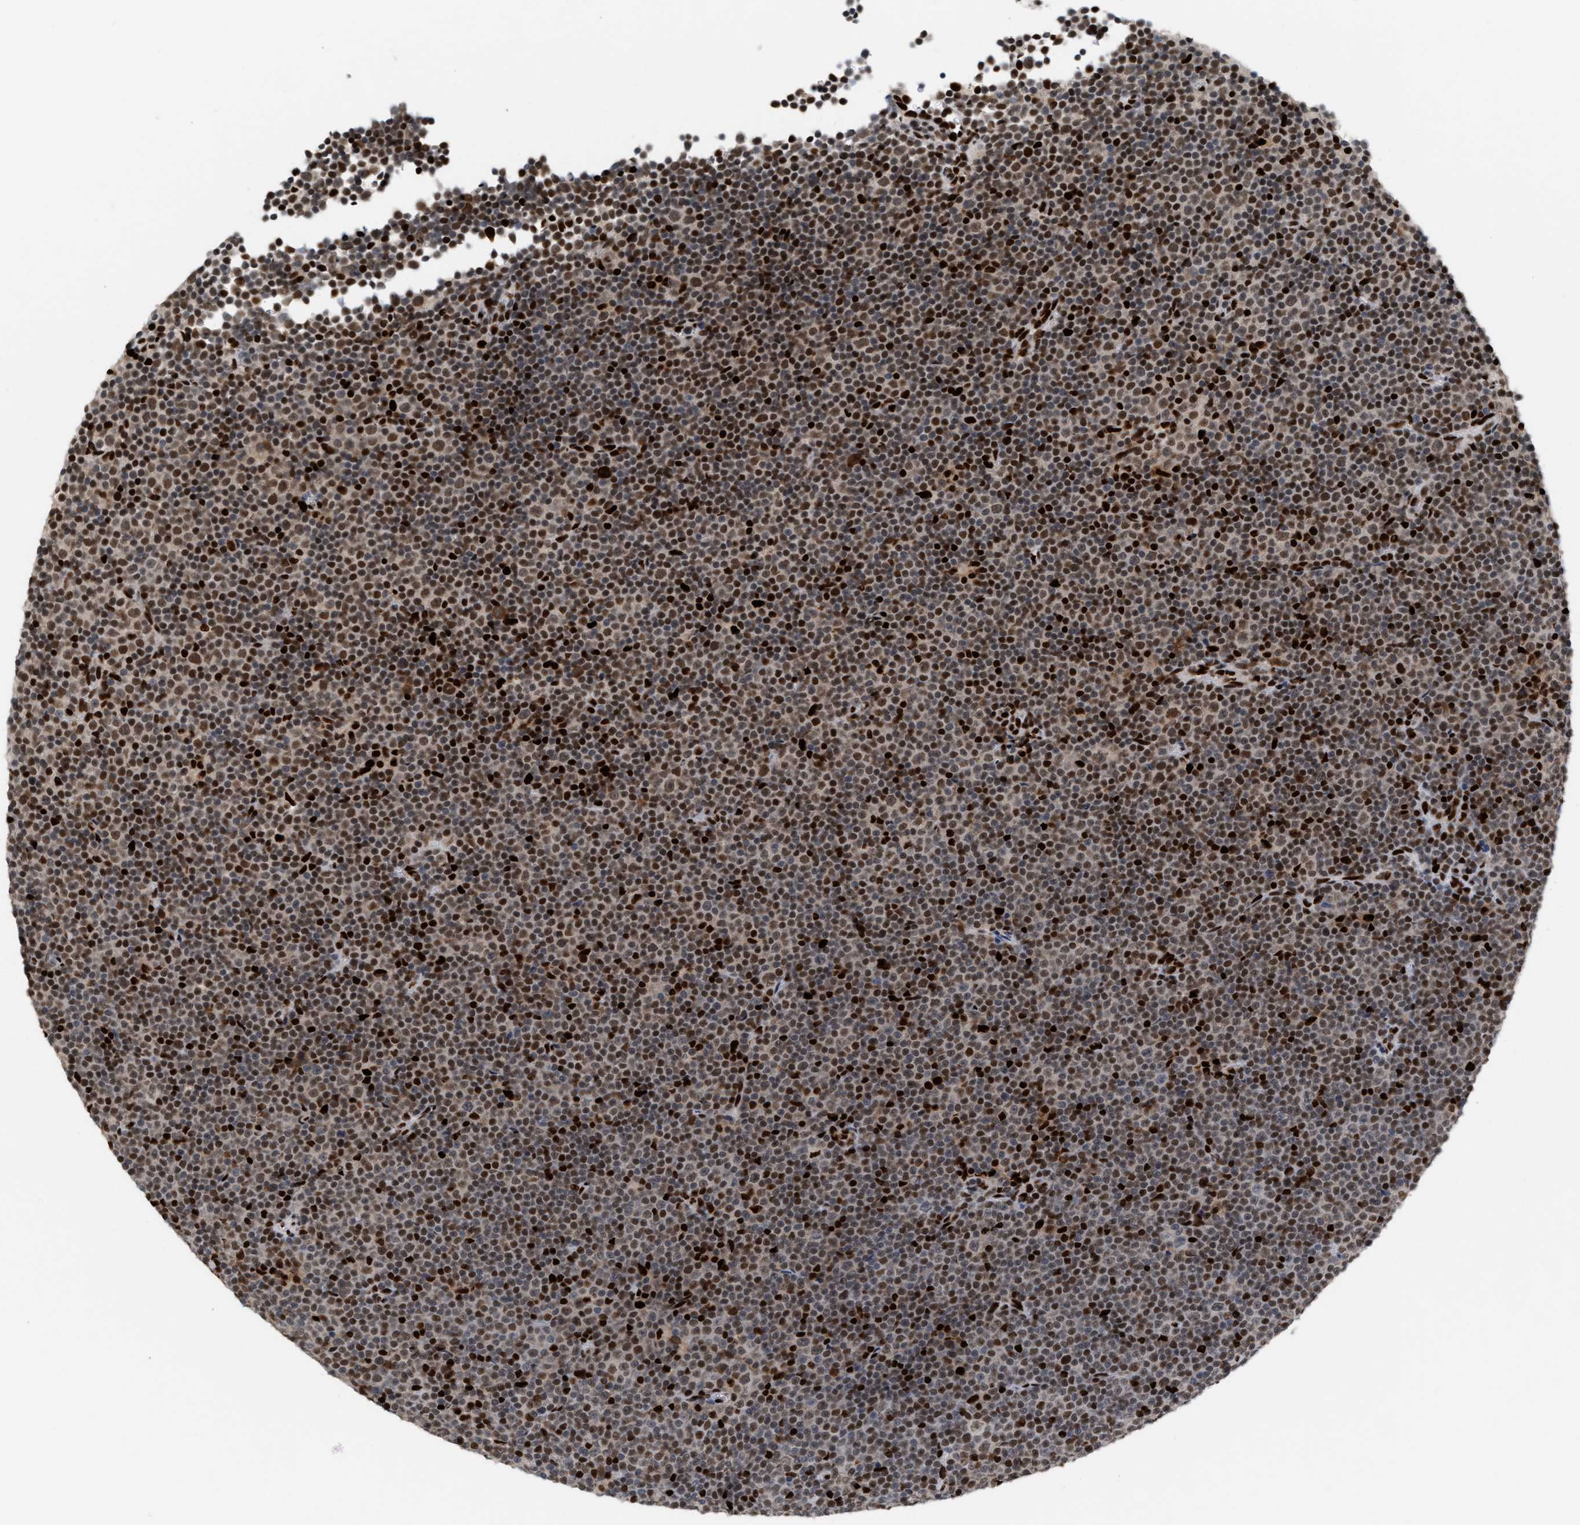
{"staining": {"intensity": "moderate", "quantity": ">75%", "location": "nuclear"}, "tissue": "lymphoma", "cell_type": "Tumor cells", "image_type": "cancer", "snomed": [{"axis": "morphology", "description": "Malignant lymphoma, non-Hodgkin's type, Low grade"}, {"axis": "topography", "description": "Lymph node"}], "caption": "Low-grade malignant lymphoma, non-Hodgkin's type stained for a protein demonstrates moderate nuclear positivity in tumor cells.", "gene": "RNASEK-C17orf49", "patient": {"sex": "female", "age": 67}}